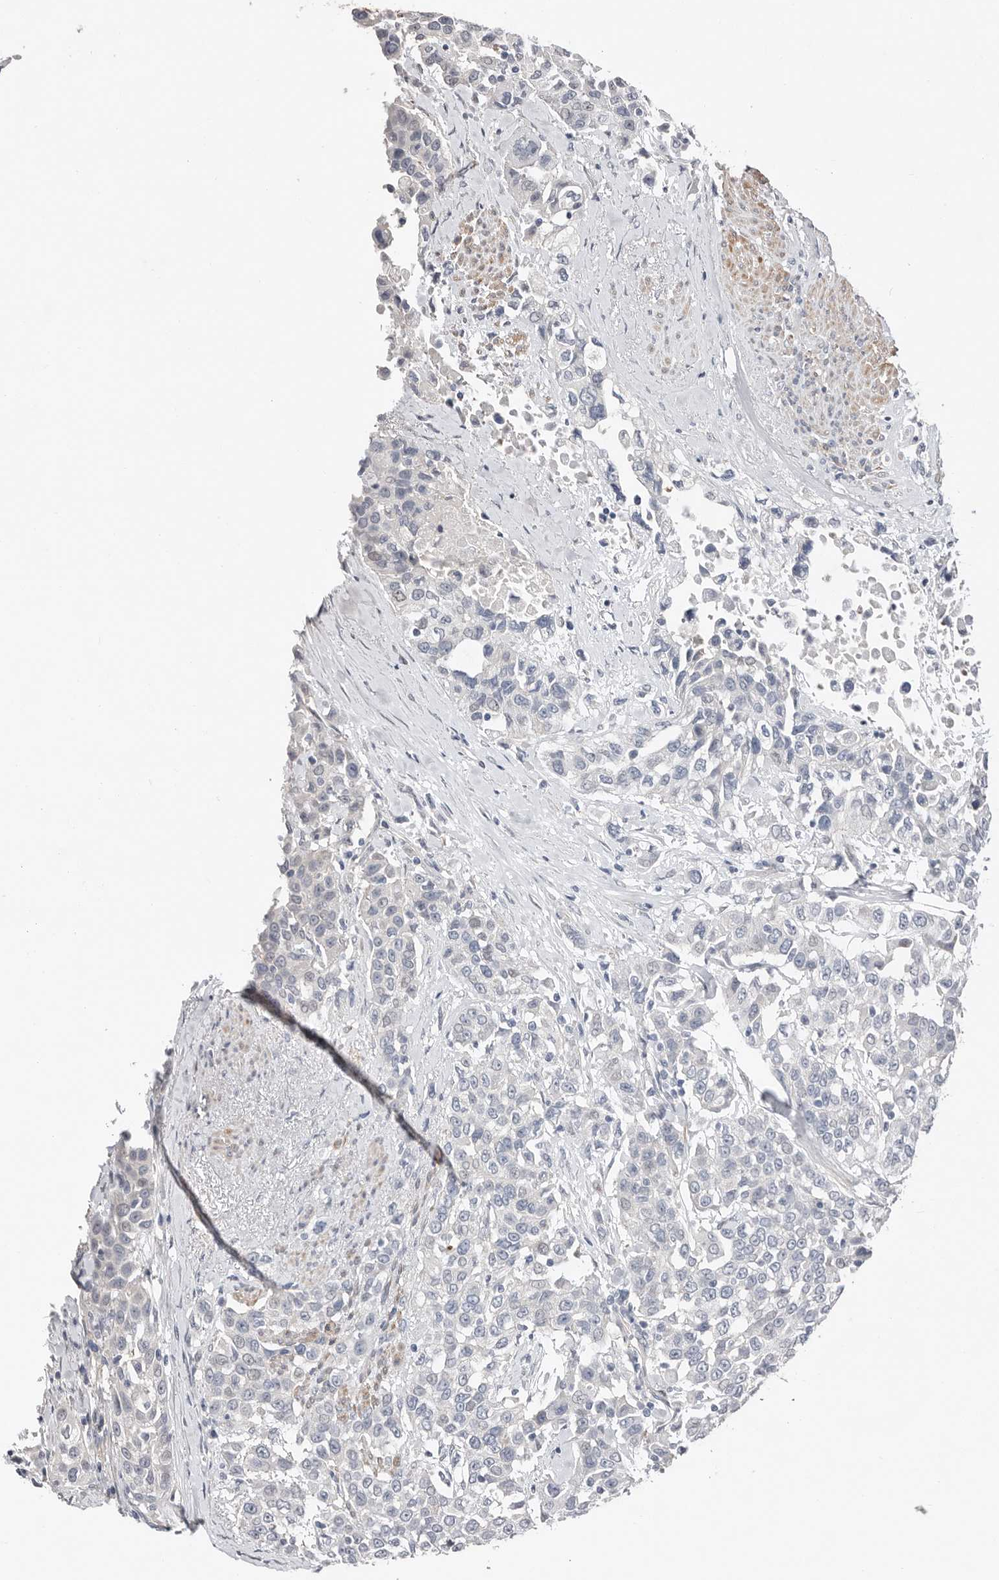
{"staining": {"intensity": "negative", "quantity": "none", "location": "none"}, "tissue": "urothelial cancer", "cell_type": "Tumor cells", "image_type": "cancer", "snomed": [{"axis": "morphology", "description": "Urothelial carcinoma, High grade"}, {"axis": "topography", "description": "Urinary bladder"}], "caption": "Urothelial cancer was stained to show a protein in brown. There is no significant staining in tumor cells.", "gene": "ASRGL1", "patient": {"sex": "female", "age": 80}}